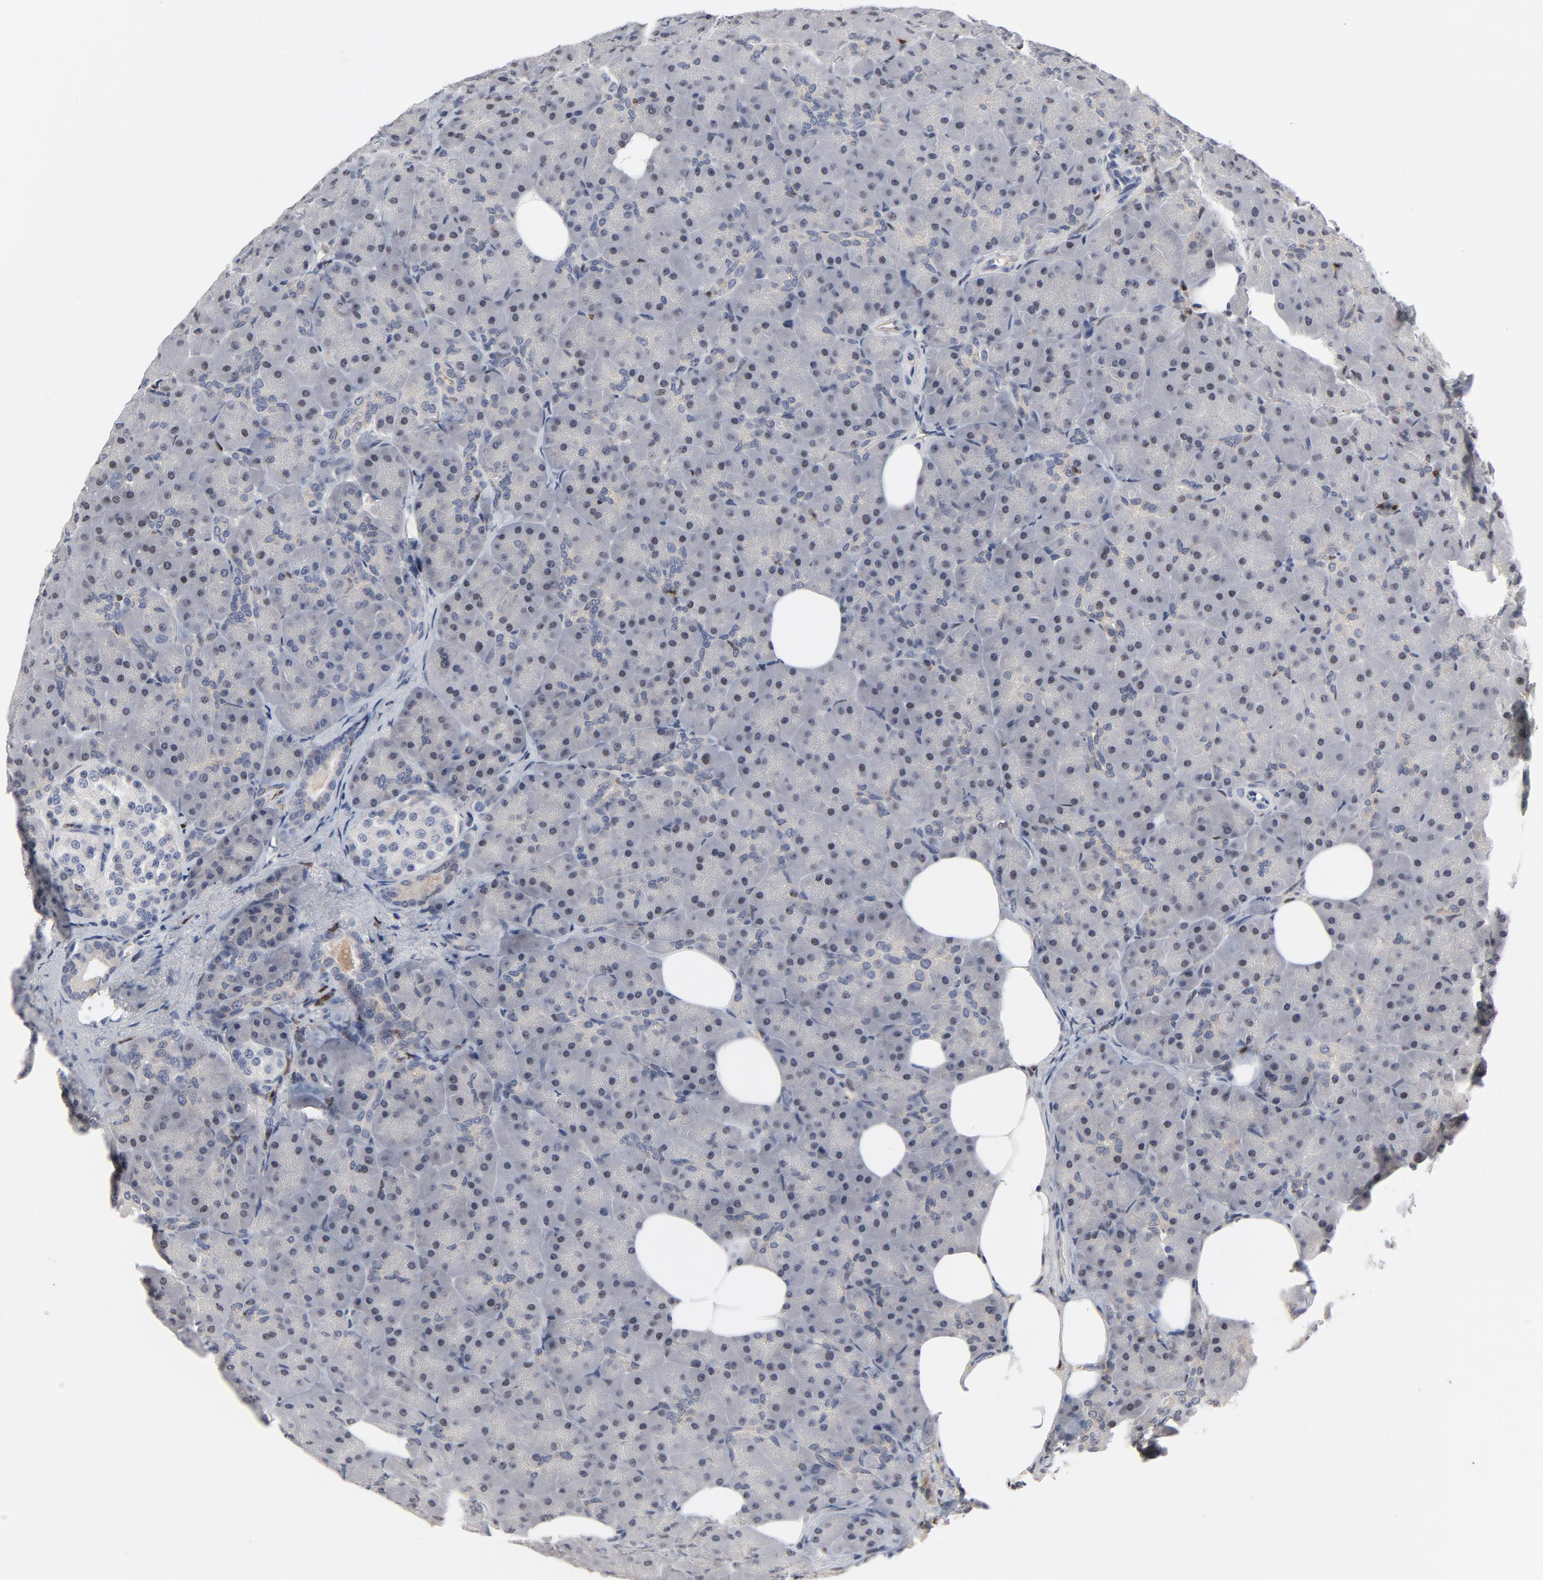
{"staining": {"intensity": "negative", "quantity": "none", "location": "none"}, "tissue": "pancreas", "cell_type": "Exocrine glandular cells", "image_type": "normal", "snomed": [{"axis": "morphology", "description": "Normal tissue, NOS"}, {"axis": "topography", "description": "Pancreas"}], "caption": "A high-resolution micrograph shows immunohistochemistry (IHC) staining of unremarkable pancreas, which reveals no significant expression in exocrine glandular cells.", "gene": "NFKB1", "patient": {"sex": "male", "age": 66}}